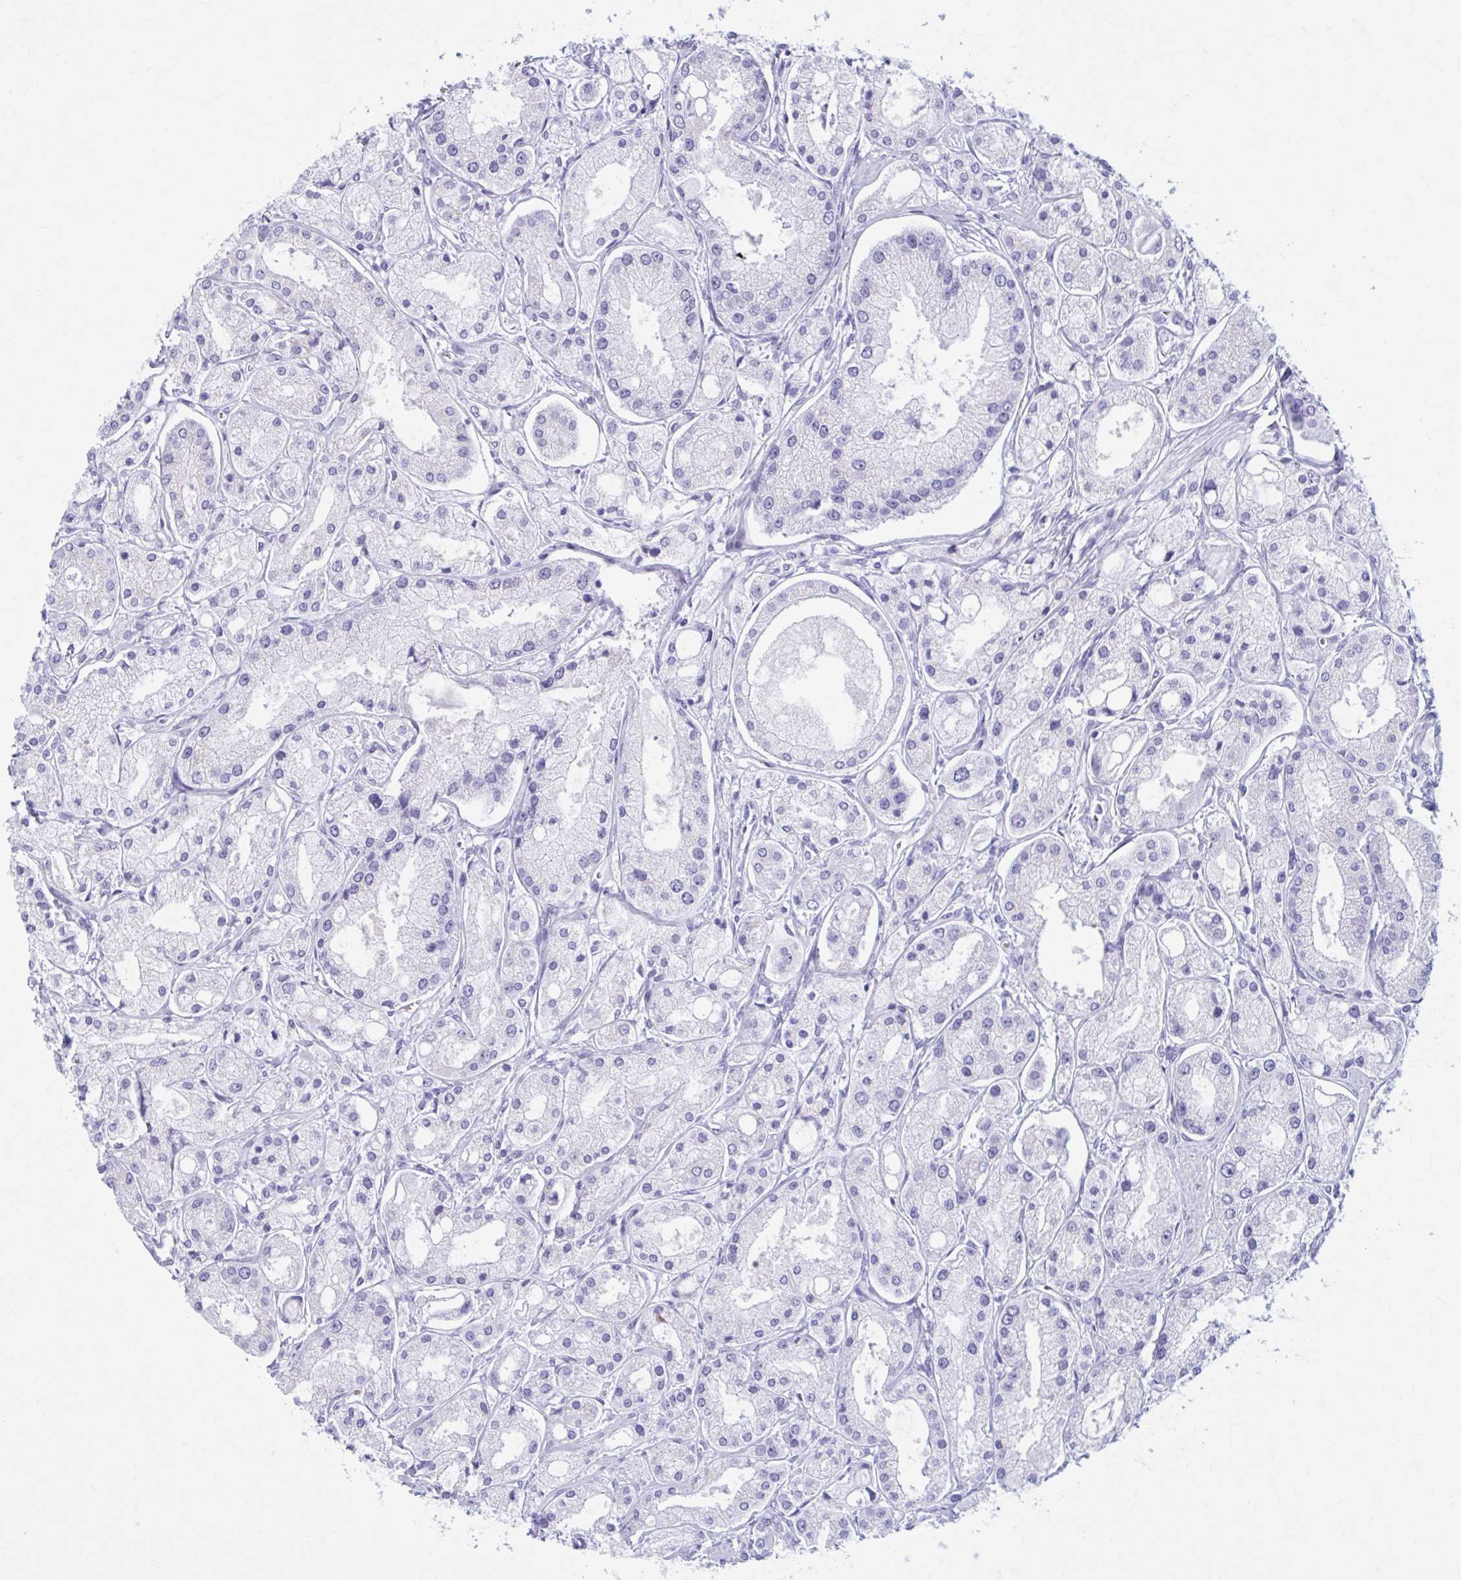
{"staining": {"intensity": "negative", "quantity": "none", "location": "none"}, "tissue": "prostate cancer", "cell_type": "Tumor cells", "image_type": "cancer", "snomed": [{"axis": "morphology", "description": "Adenocarcinoma, High grade"}, {"axis": "topography", "description": "Prostate"}], "caption": "Prostate cancer (adenocarcinoma (high-grade)) was stained to show a protein in brown. There is no significant staining in tumor cells.", "gene": "KCNE2", "patient": {"sex": "male", "age": 66}}